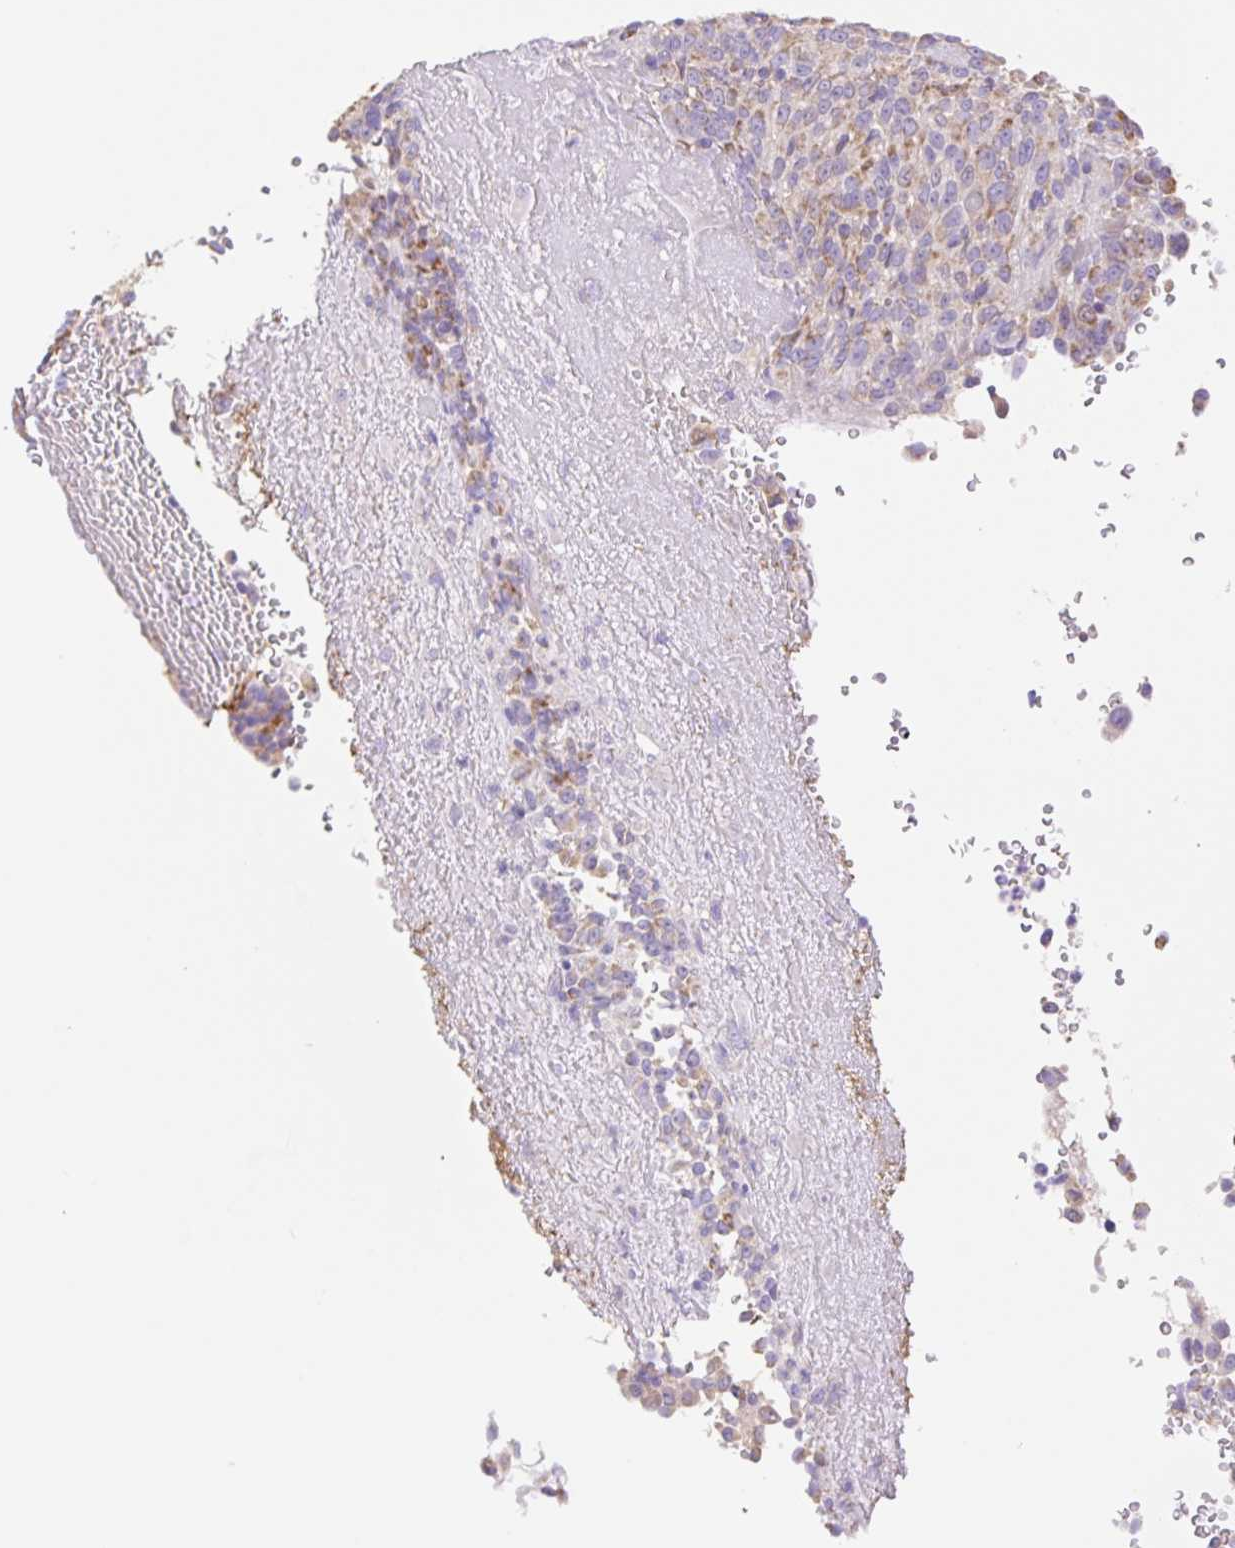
{"staining": {"intensity": "strong", "quantity": "<25%", "location": "cytoplasmic/membranous"}, "tissue": "melanoma", "cell_type": "Tumor cells", "image_type": "cancer", "snomed": [{"axis": "morphology", "description": "Malignant melanoma, Metastatic site"}, {"axis": "topography", "description": "Brain"}], "caption": "IHC image of neoplastic tissue: malignant melanoma (metastatic site) stained using IHC reveals medium levels of strong protein expression localized specifically in the cytoplasmic/membranous of tumor cells, appearing as a cytoplasmic/membranous brown color.", "gene": "COPZ2", "patient": {"sex": "female", "age": 56}}